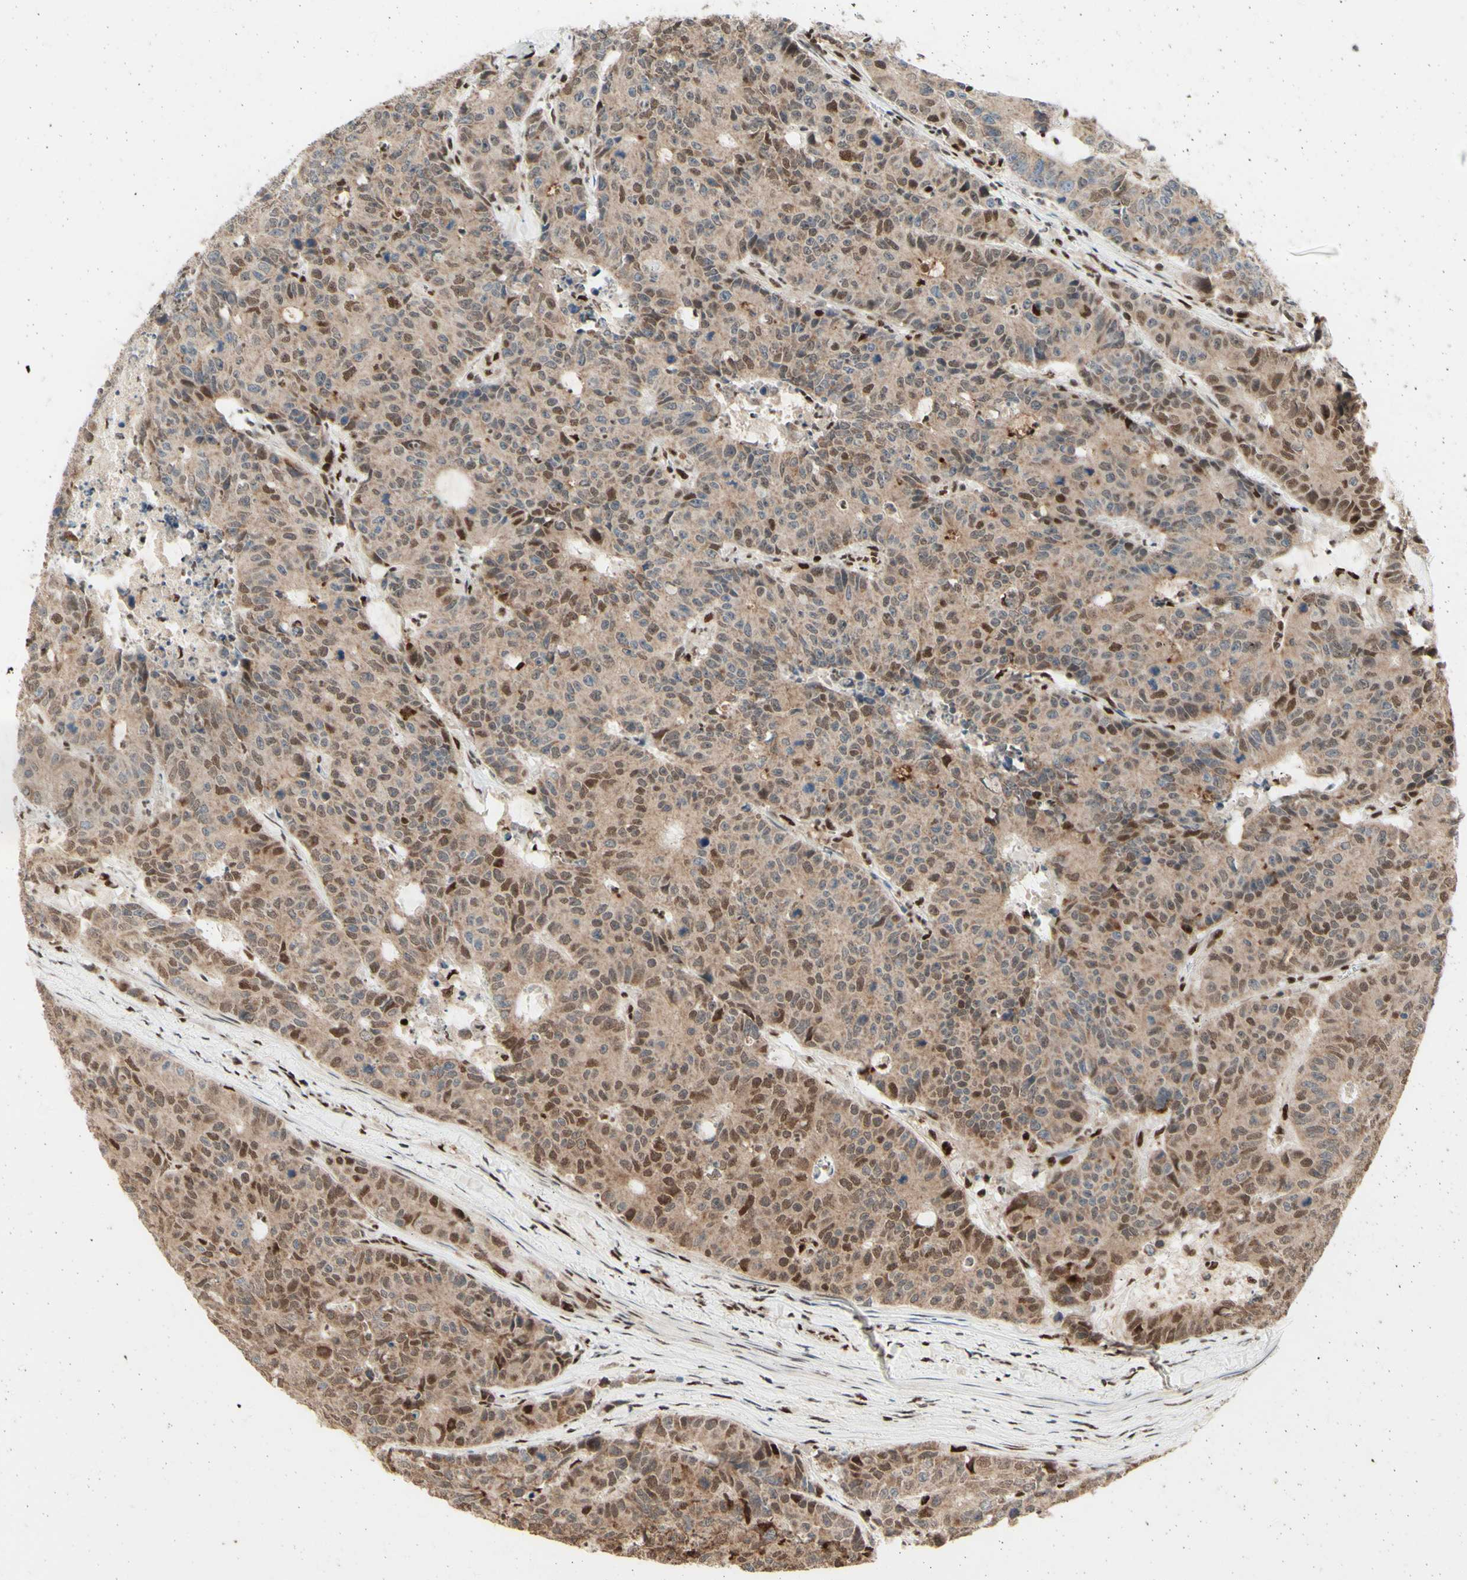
{"staining": {"intensity": "moderate", "quantity": "25%-75%", "location": "cytoplasmic/membranous,nuclear"}, "tissue": "colorectal cancer", "cell_type": "Tumor cells", "image_type": "cancer", "snomed": [{"axis": "morphology", "description": "Adenocarcinoma, NOS"}, {"axis": "topography", "description": "Colon"}], "caption": "Adenocarcinoma (colorectal) stained with a brown dye displays moderate cytoplasmic/membranous and nuclear positive staining in approximately 25%-75% of tumor cells.", "gene": "NR3C1", "patient": {"sex": "female", "age": 86}}